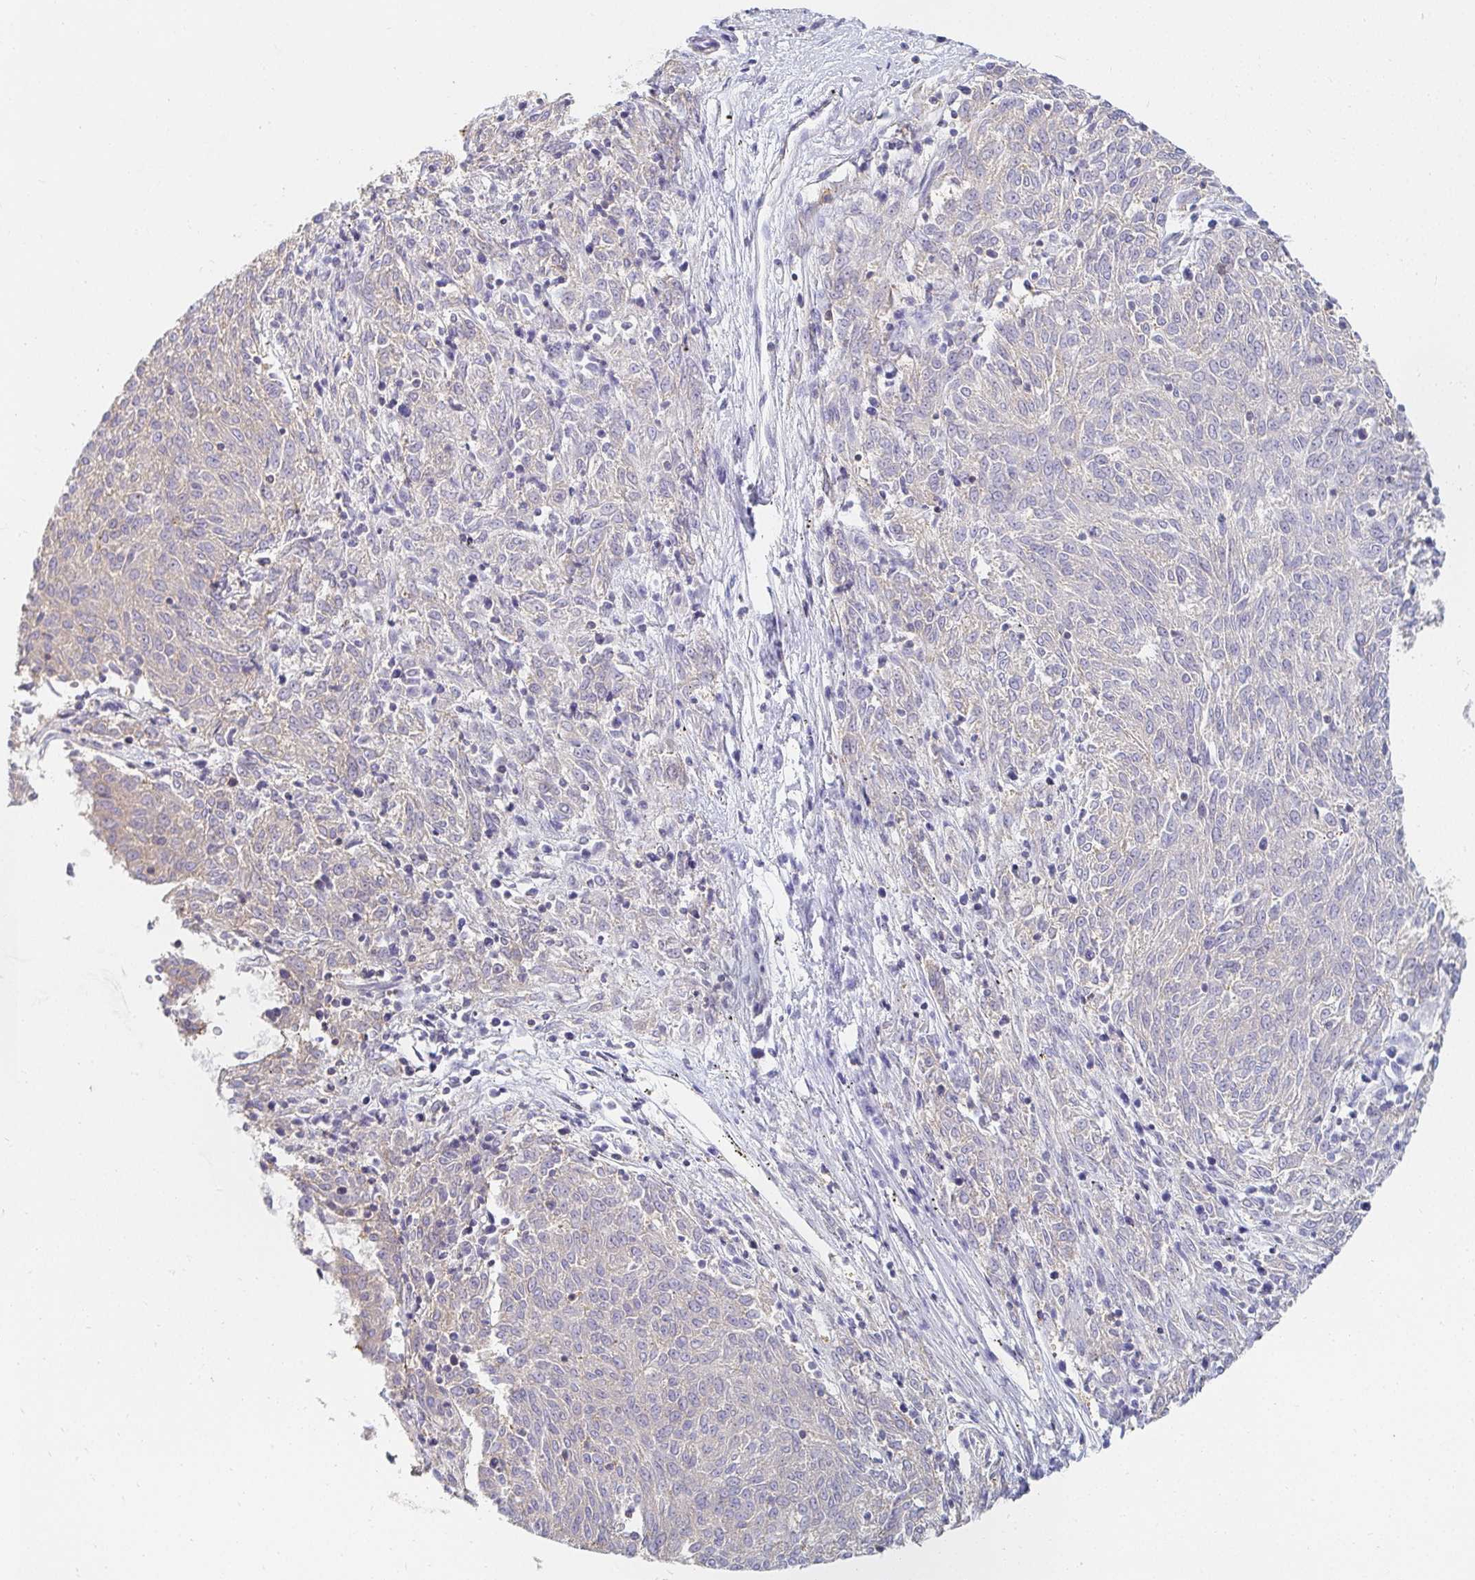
{"staining": {"intensity": "moderate", "quantity": "25%-75%", "location": "cytoplasmic/membranous"}, "tissue": "melanoma", "cell_type": "Tumor cells", "image_type": "cancer", "snomed": [{"axis": "morphology", "description": "Malignant melanoma, NOS"}, {"axis": "topography", "description": "Skin"}], "caption": "Human melanoma stained with a brown dye displays moderate cytoplasmic/membranous positive expression in approximately 25%-75% of tumor cells.", "gene": "TSPAN19", "patient": {"sex": "female", "age": 72}}